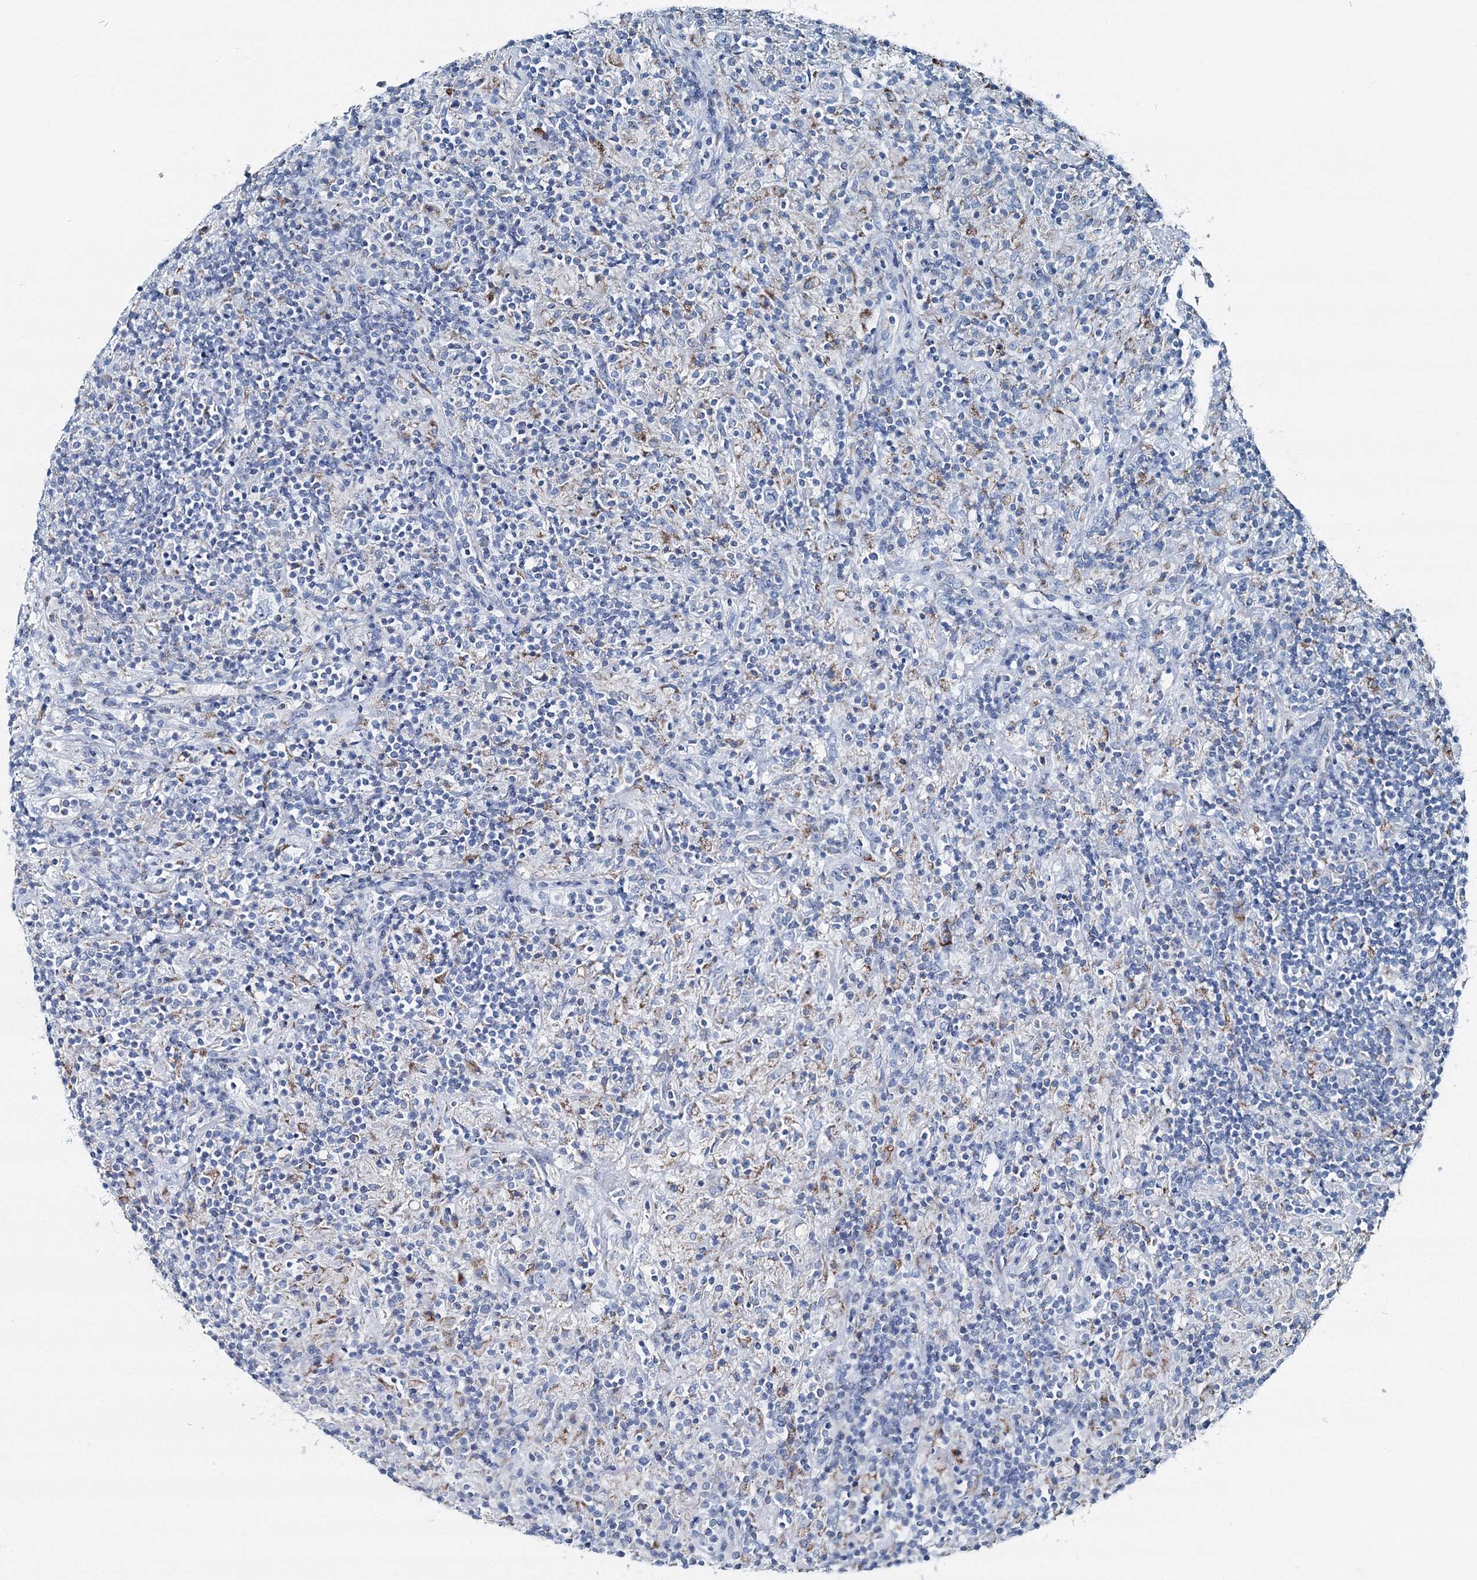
{"staining": {"intensity": "negative", "quantity": "none", "location": "none"}, "tissue": "lymphoma", "cell_type": "Tumor cells", "image_type": "cancer", "snomed": [{"axis": "morphology", "description": "Hodgkin's disease, NOS"}, {"axis": "topography", "description": "Lymph node"}], "caption": "DAB immunohistochemical staining of human Hodgkin's disease displays no significant expression in tumor cells.", "gene": "GABARAPL2", "patient": {"sex": "male", "age": 70}}